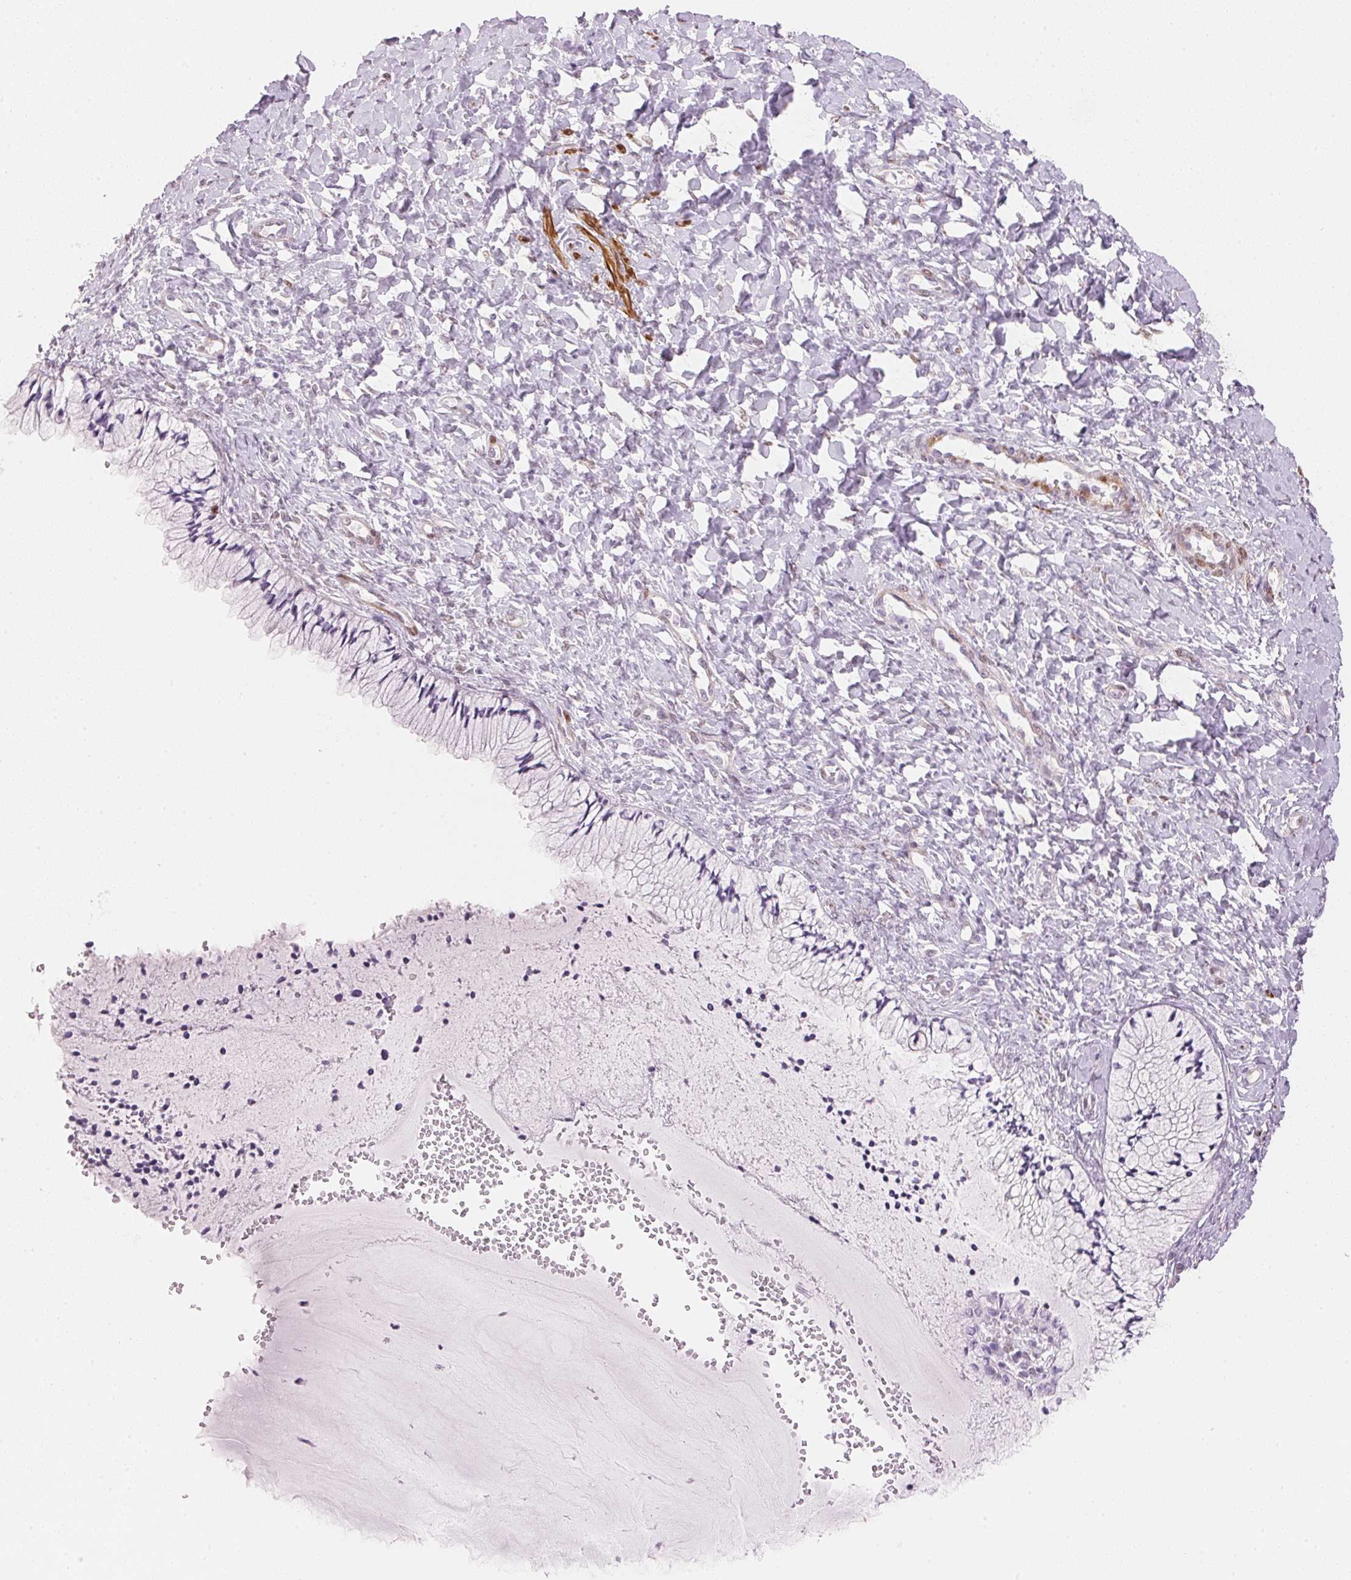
{"staining": {"intensity": "negative", "quantity": "none", "location": "none"}, "tissue": "cervix", "cell_type": "Glandular cells", "image_type": "normal", "snomed": [{"axis": "morphology", "description": "Normal tissue, NOS"}, {"axis": "topography", "description": "Cervix"}], "caption": "A high-resolution micrograph shows immunohistochemistry (IHC) staining of unremarkable cervix, which shows no significant expression in glandular cells.", "gene": "SMTN", "patient": {"sex": "female", "age": 37}}